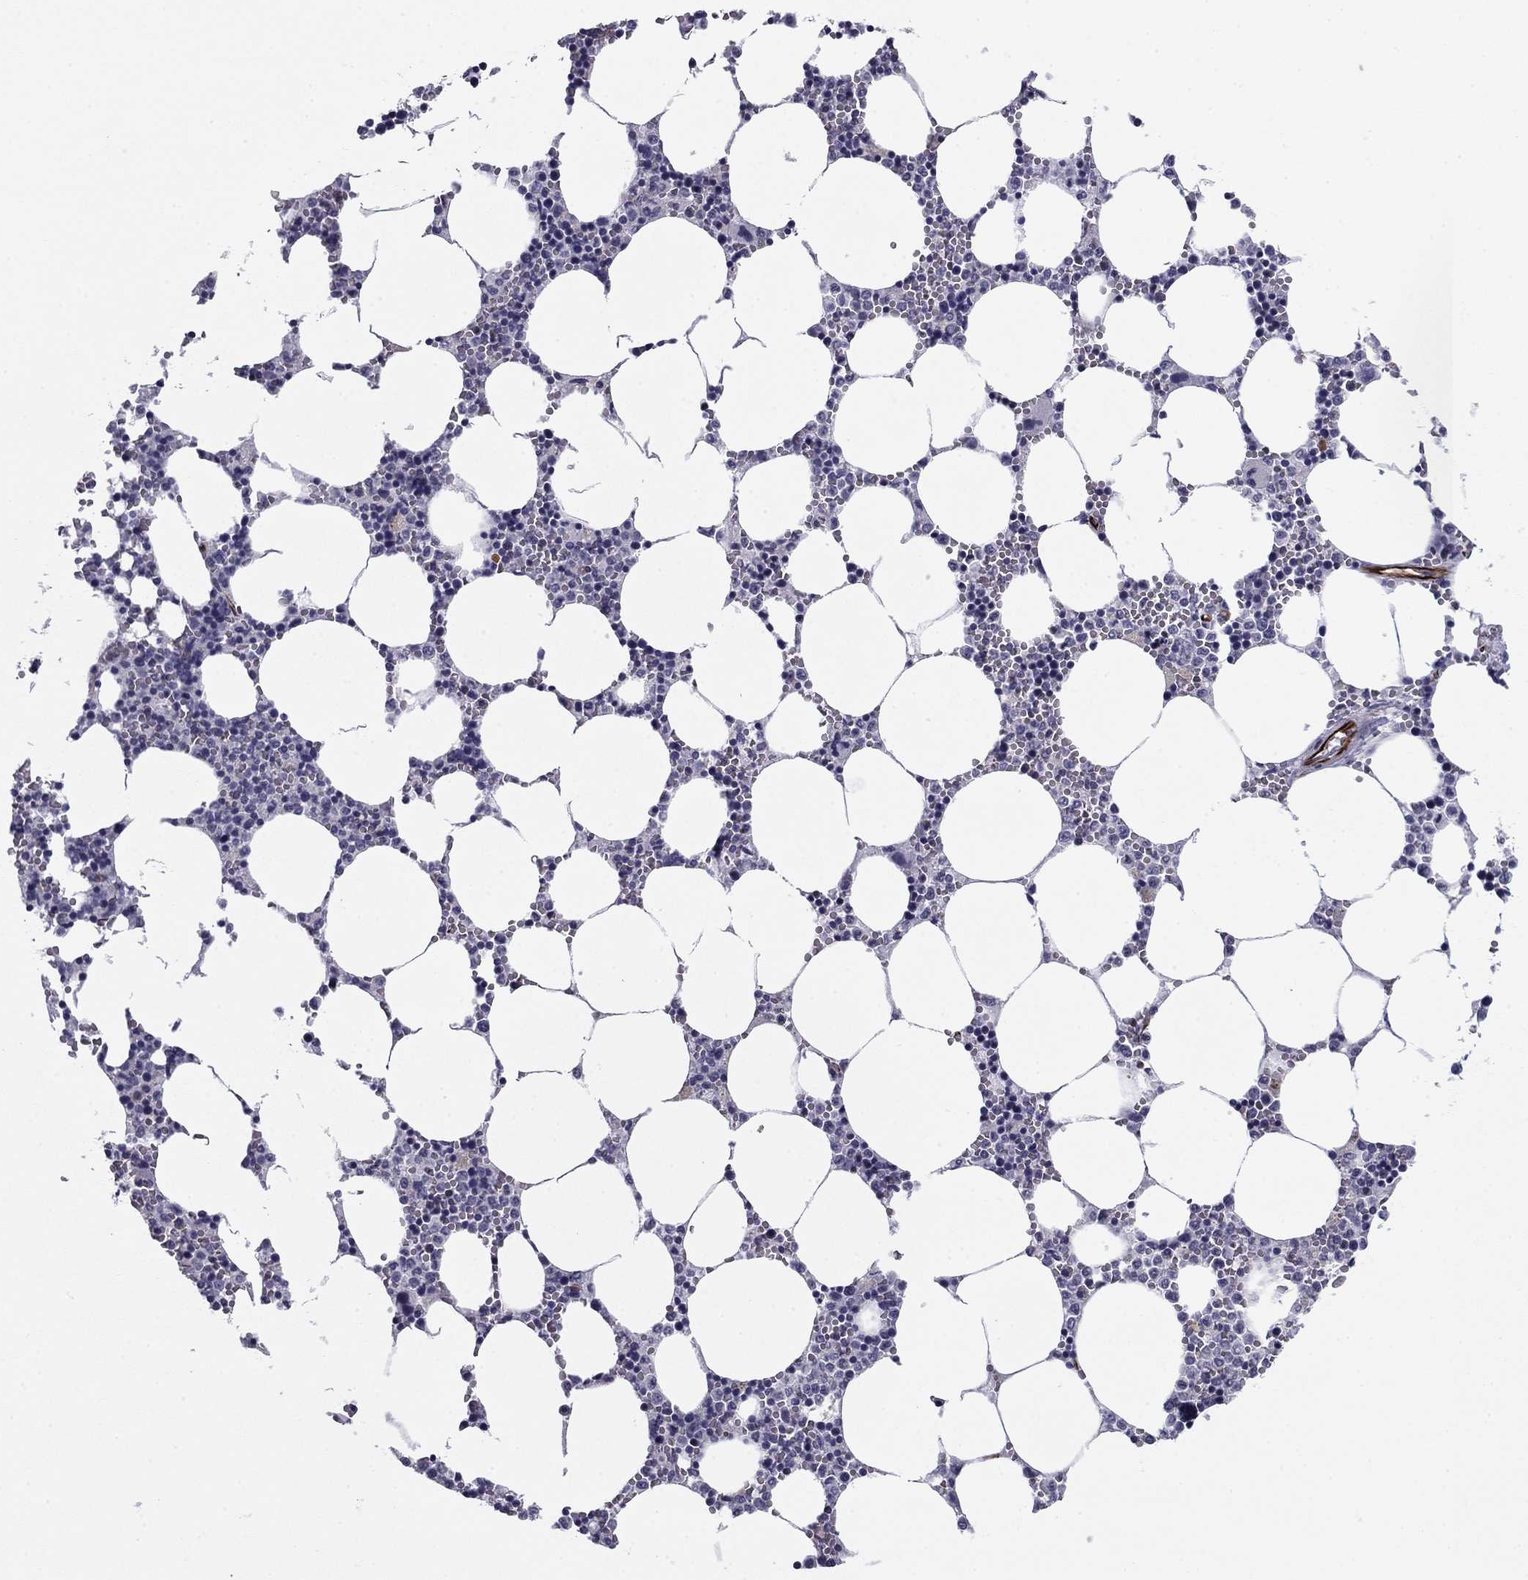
{"staining": {"intensity": "negative", "quantity": "none", "location": "none"}, "tissue": "bone marrow", "cell_type": "Hematopoietic cells", "image_type": "normal", "snomed": [{"axis": "morphology", "description": "Normal tissue, NOS"}, {"axis": "topography", "description": "Bone marrow"}], "caption": "Image shows no protein expression in hematopoietic cells of normal bone marrow.", "gene": "ANKS4B", "patient": {"sex": "female", "age": 64}}